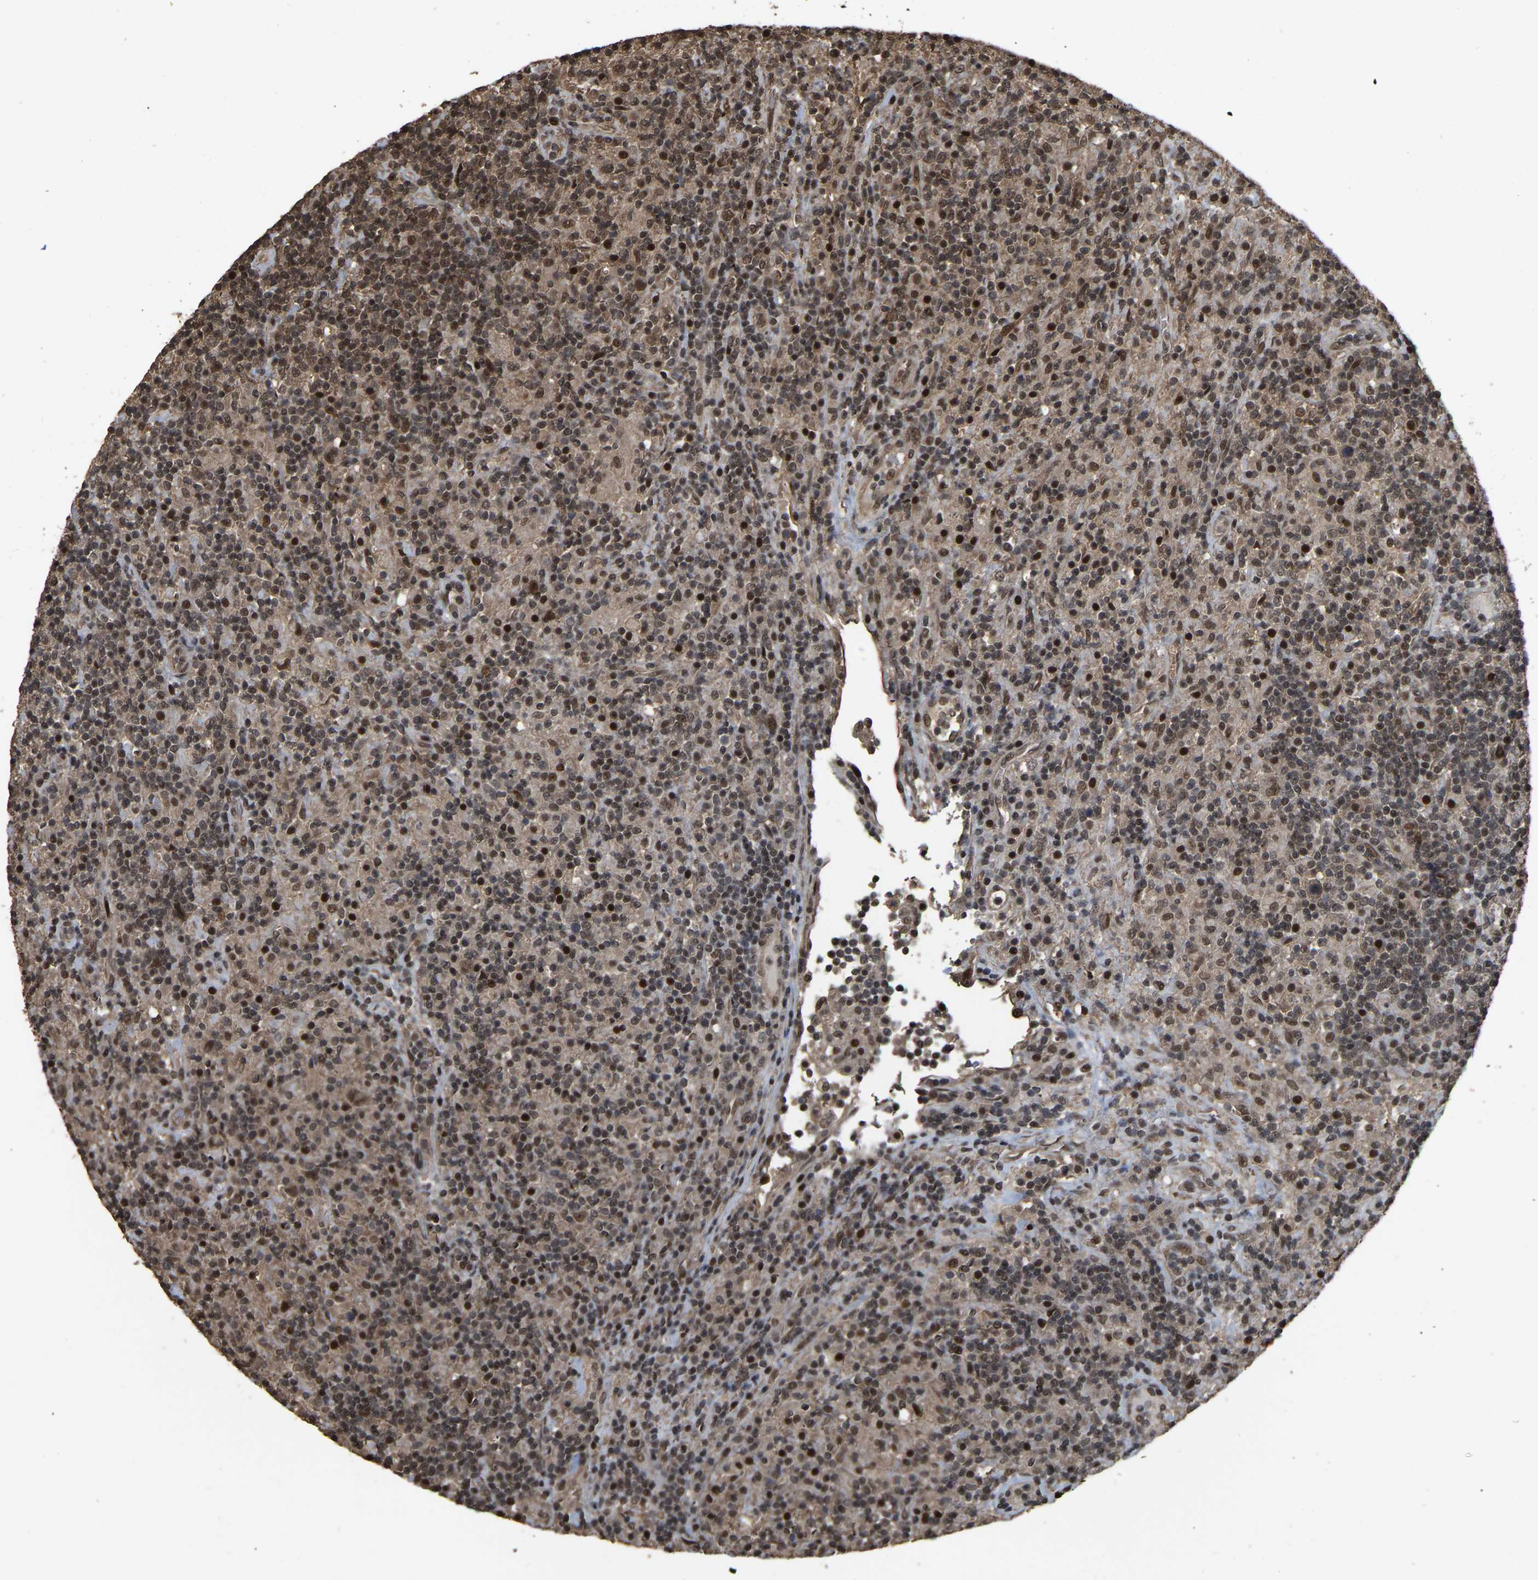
{"staining": {"intensity": "moderate", "quantity": ">75%", "location": "nuclear"}, "tissue": "lymphoma", "cell_type": "Tumor cells", "image_type": "cancer", "snomed": [{"axis": "morphology", "description": "Hodgkin's disease, NOS"}, {"axis": "topography", "description": "Lymph node"}], "caption": "Protein staining by immunohistochemistry (IHC) exhibits moderate nuclear expression in approximately >75% of tumor cells in Hodgkin's disease.", "gene": "ARHGAP23", "patient": {"sex": "male", "age": 70}}